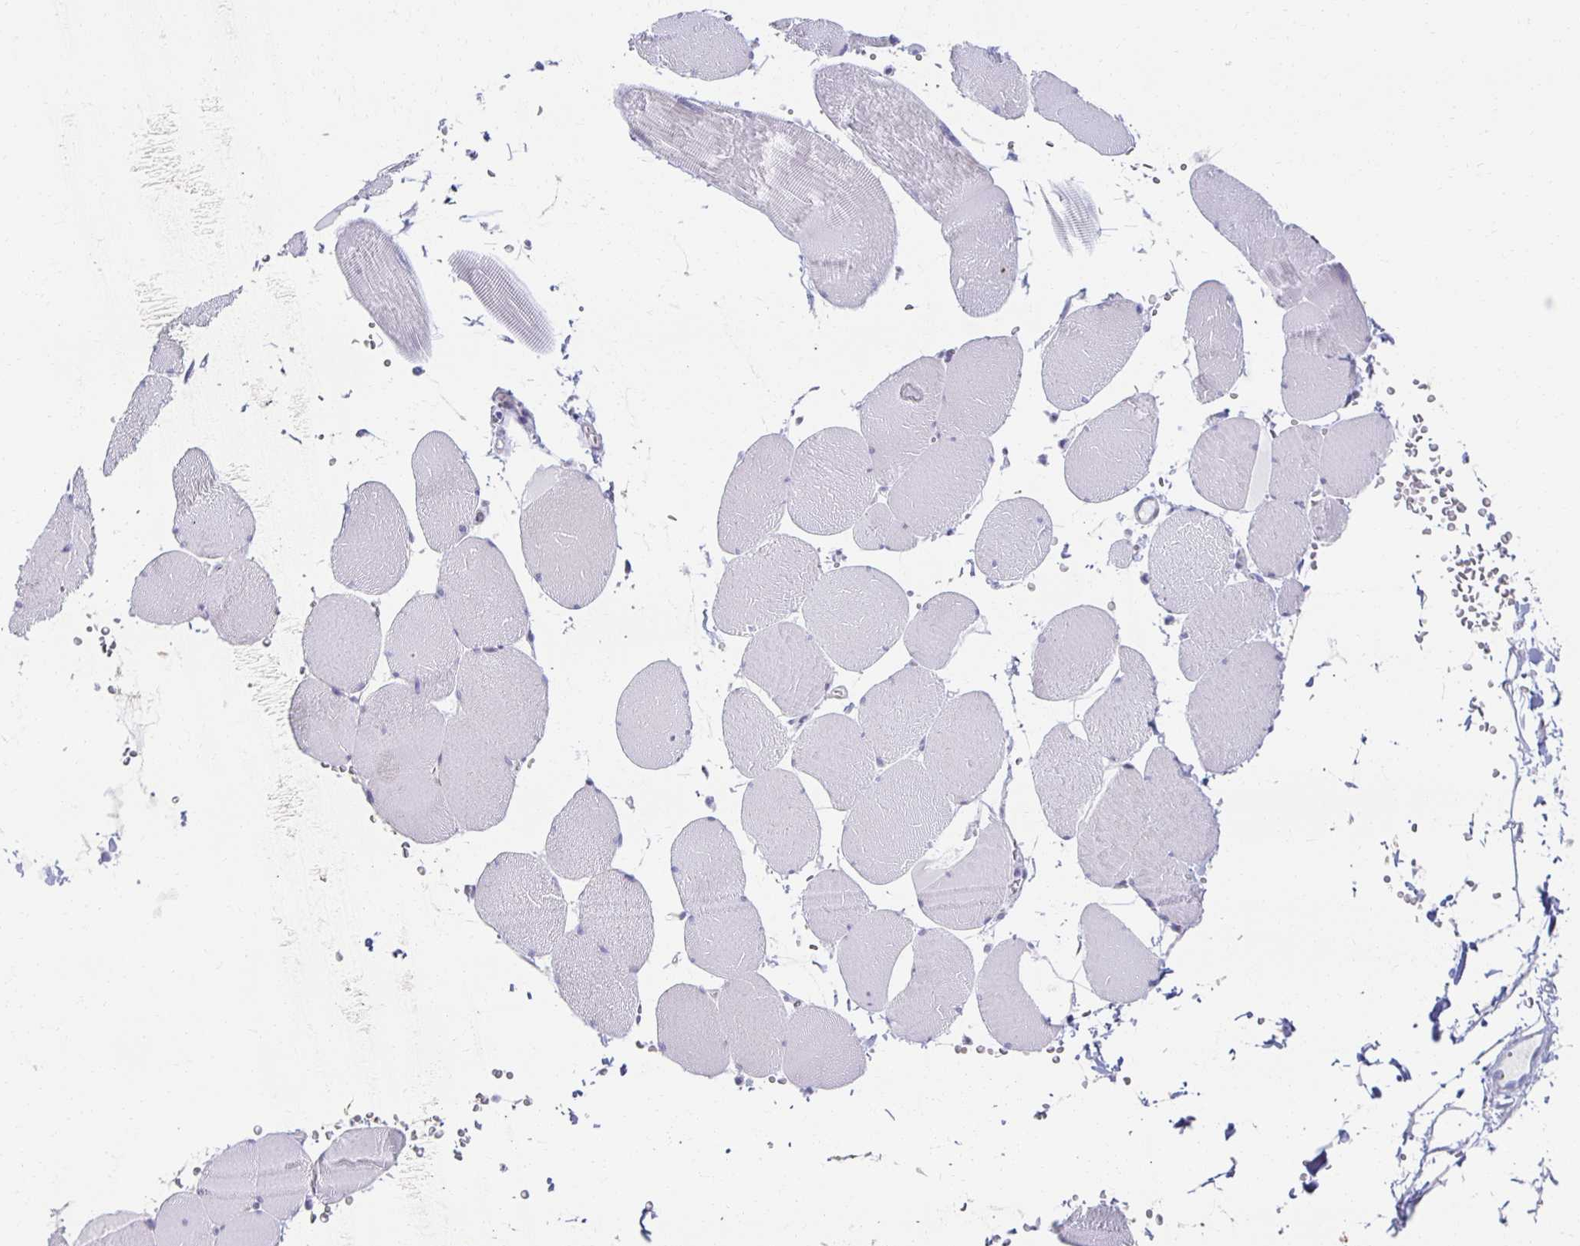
{"staining": {"intensity": "negative", "quantity": "none", "location": "none"}, "tissue": "skeletal muscle", "cell_type": "Myocytes", "image_type": "normal", "snomed": [{"axis": "morphology", "description": "Normal tissue, NOS"}, {"axis": "topography", "description": "Skeletal muscle"}, {"axis": "topography", "description": "Head-Neck"}], "caption": "Immunohistochemistry (IHC) image of normal skeletal muscle stained for a protein (brown), which reveals no staining in myocytes. (DAB IHC with hematoxylin counter stain).", "gene": "TEX44", "patient": {"sex": "male", "age": 66}}